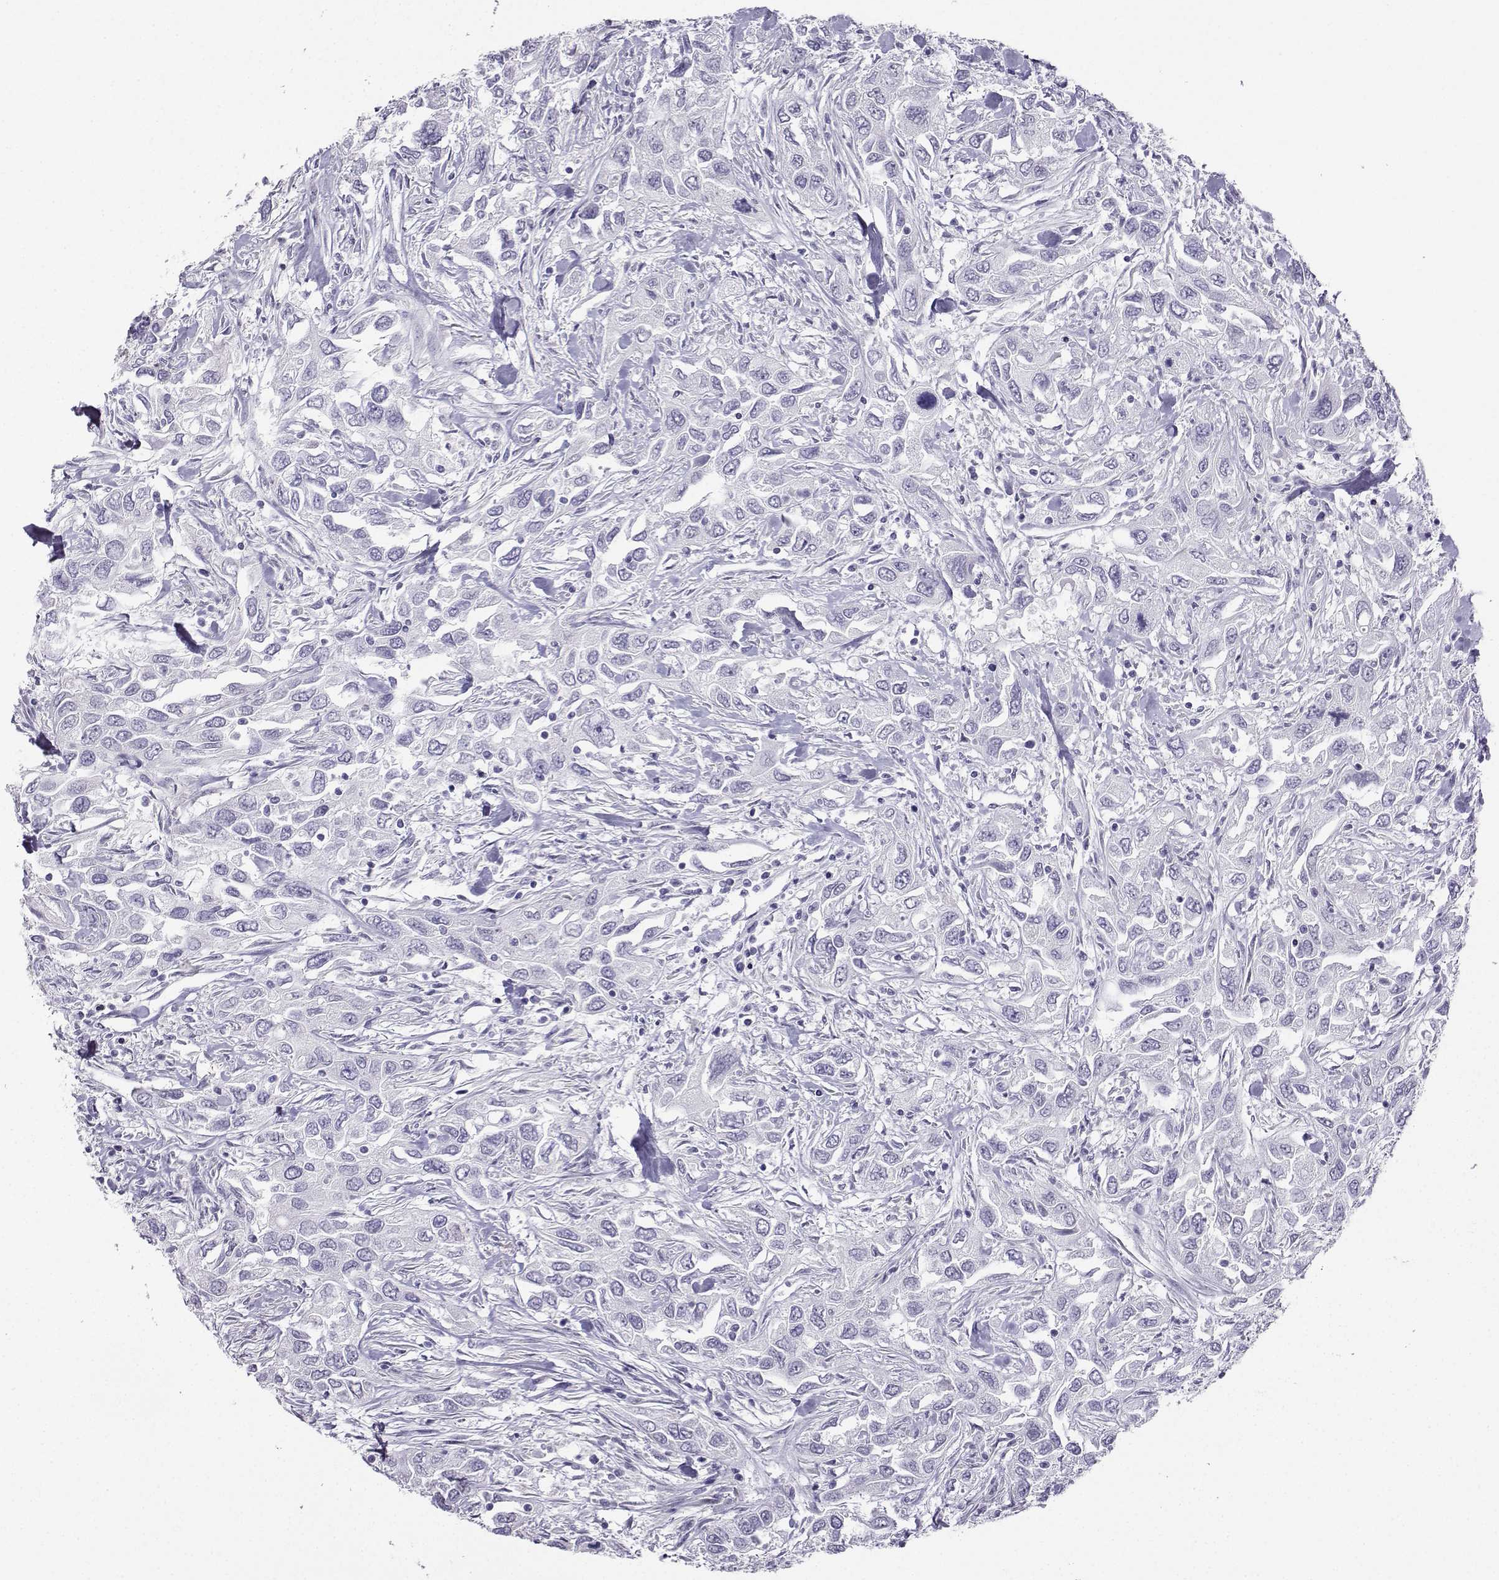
{"staining": {"intensity": "negative", "quantity": "none", "location": "none"}, "tissue": "urothelial cancer", "cell_type": "Tumor cells", "image_type": "cancer", "snomed": [{"axis": "morphology", "description": "Urothelial carcinoma, High grade"}, {"axis": "topography", "description": "Urinary bladder"}], "caption": "Immunohistochemistry (IHC) of high-grade urothelial carcinoma shows no staining in tumor cells.", "gene": "KIF17", "patient": {"sex": "male", "age": 76}}